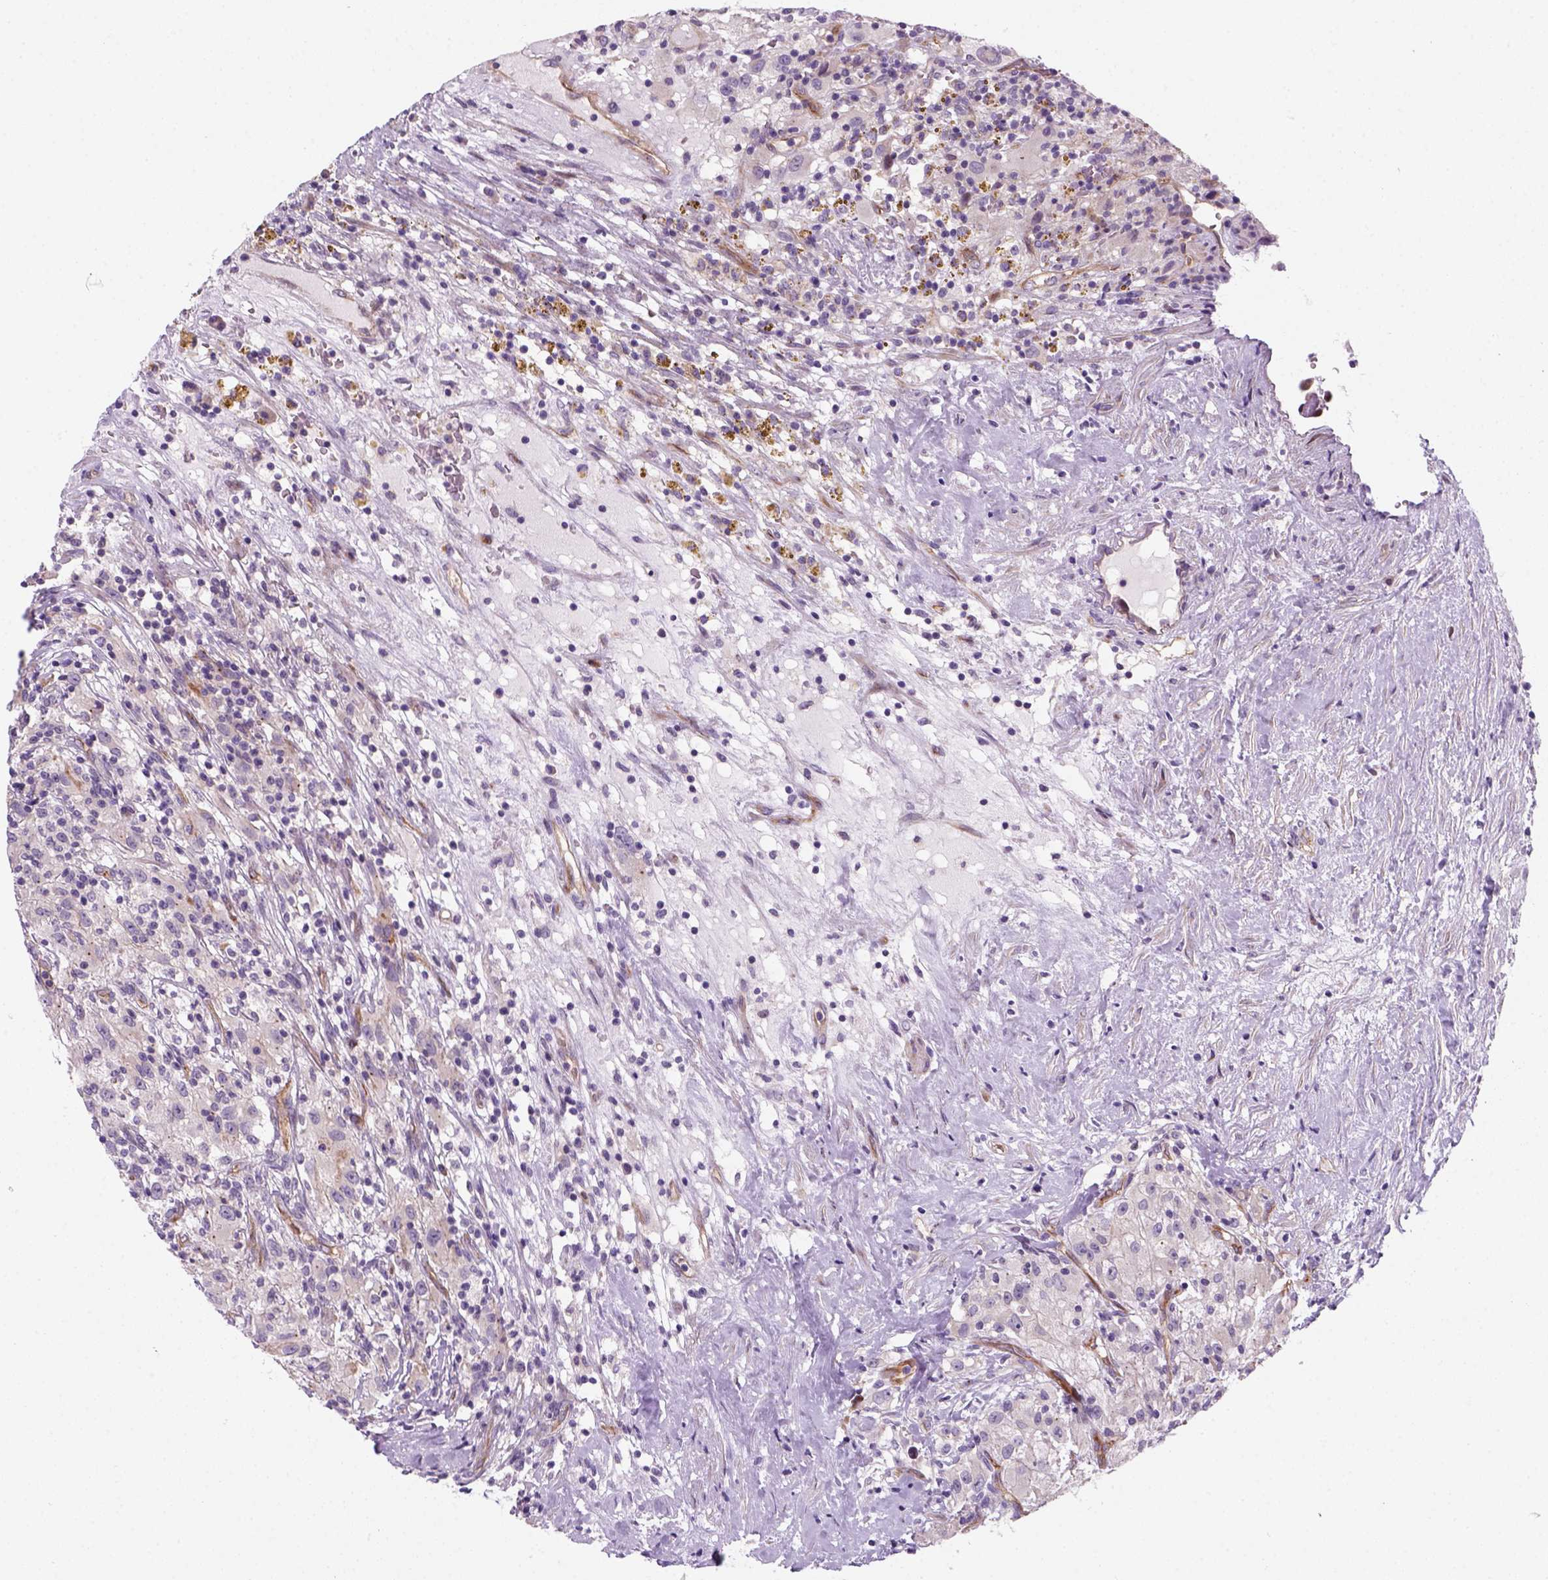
{"staining": {"intensity": "negative", "quantity": "none", "location": "none"}, "tissue": "renal cancer", "cell_type": "Tumor cells", "image_type": "cancer", "snomed": [{"axis": "morphology", "description": "Adenocarcinoma, NOS"}, {"axis": "topography", "description": "Kidney"}], "caption": "A photomicrograph of human renal cancer (adenocarcinoma) is negative for staining in tumor cells.", "gene": "VSTM5", "patient": {"sex": "female", "age": 67}}